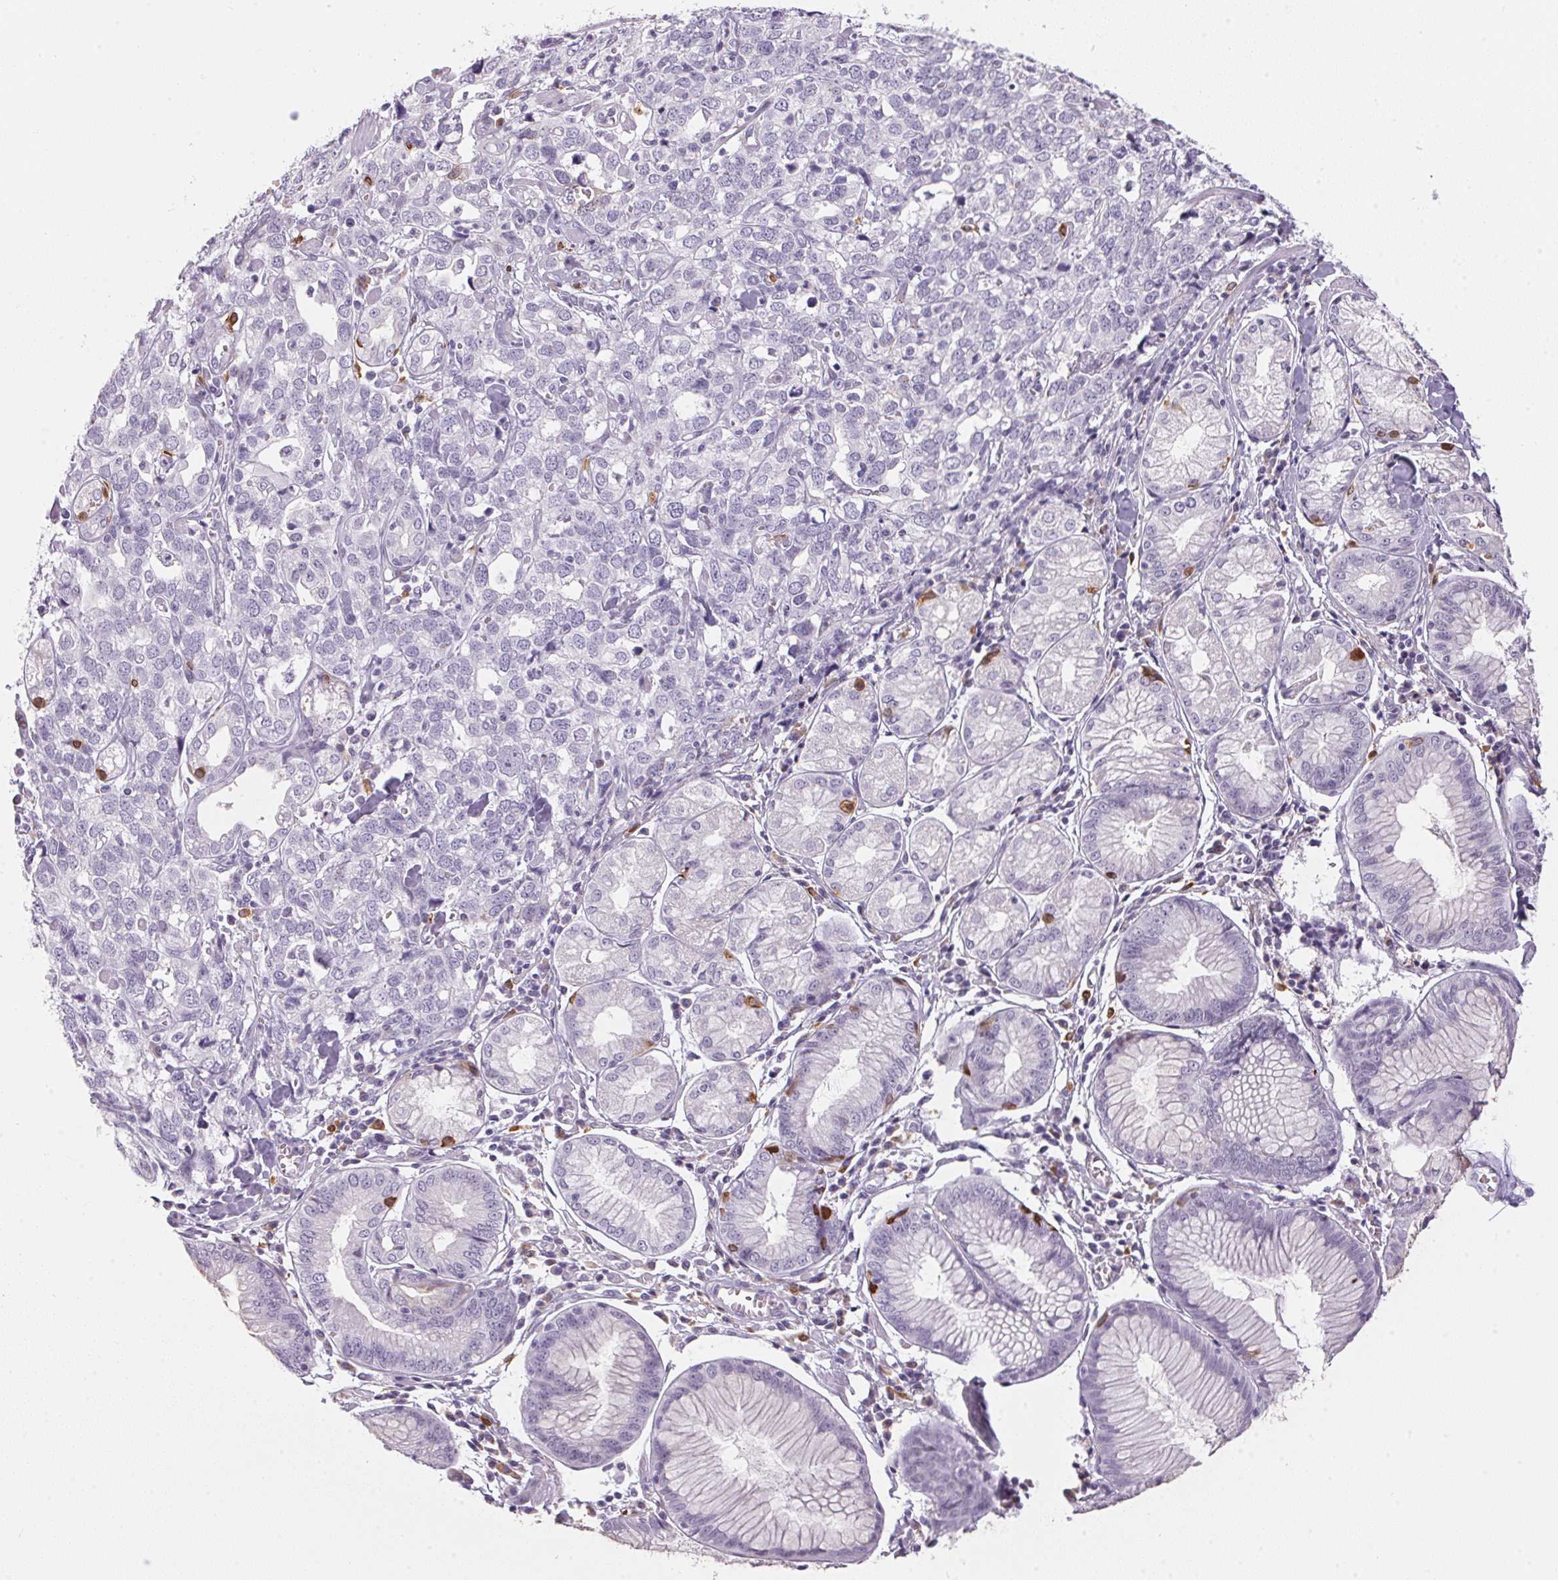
{"staining": {"intensity": "negative", "quantity": "none", "location": "none"}, "tissue": "stomach cancer", "cell_type": "Tumor cells", "image_type": "cancer", "snomed": [{"axis": "morphology", "description": "Adenocarcinoma, NOS"}, {"axis": "topography", "description": "Stomach, upper"}], "caption": "The immunohistochemistry histopathology image has no significant staining in tumor cells of stomach adenocarcinoma tissue.", "gene": "CADPS", "patient": {"sex": "male", "age": 81}}